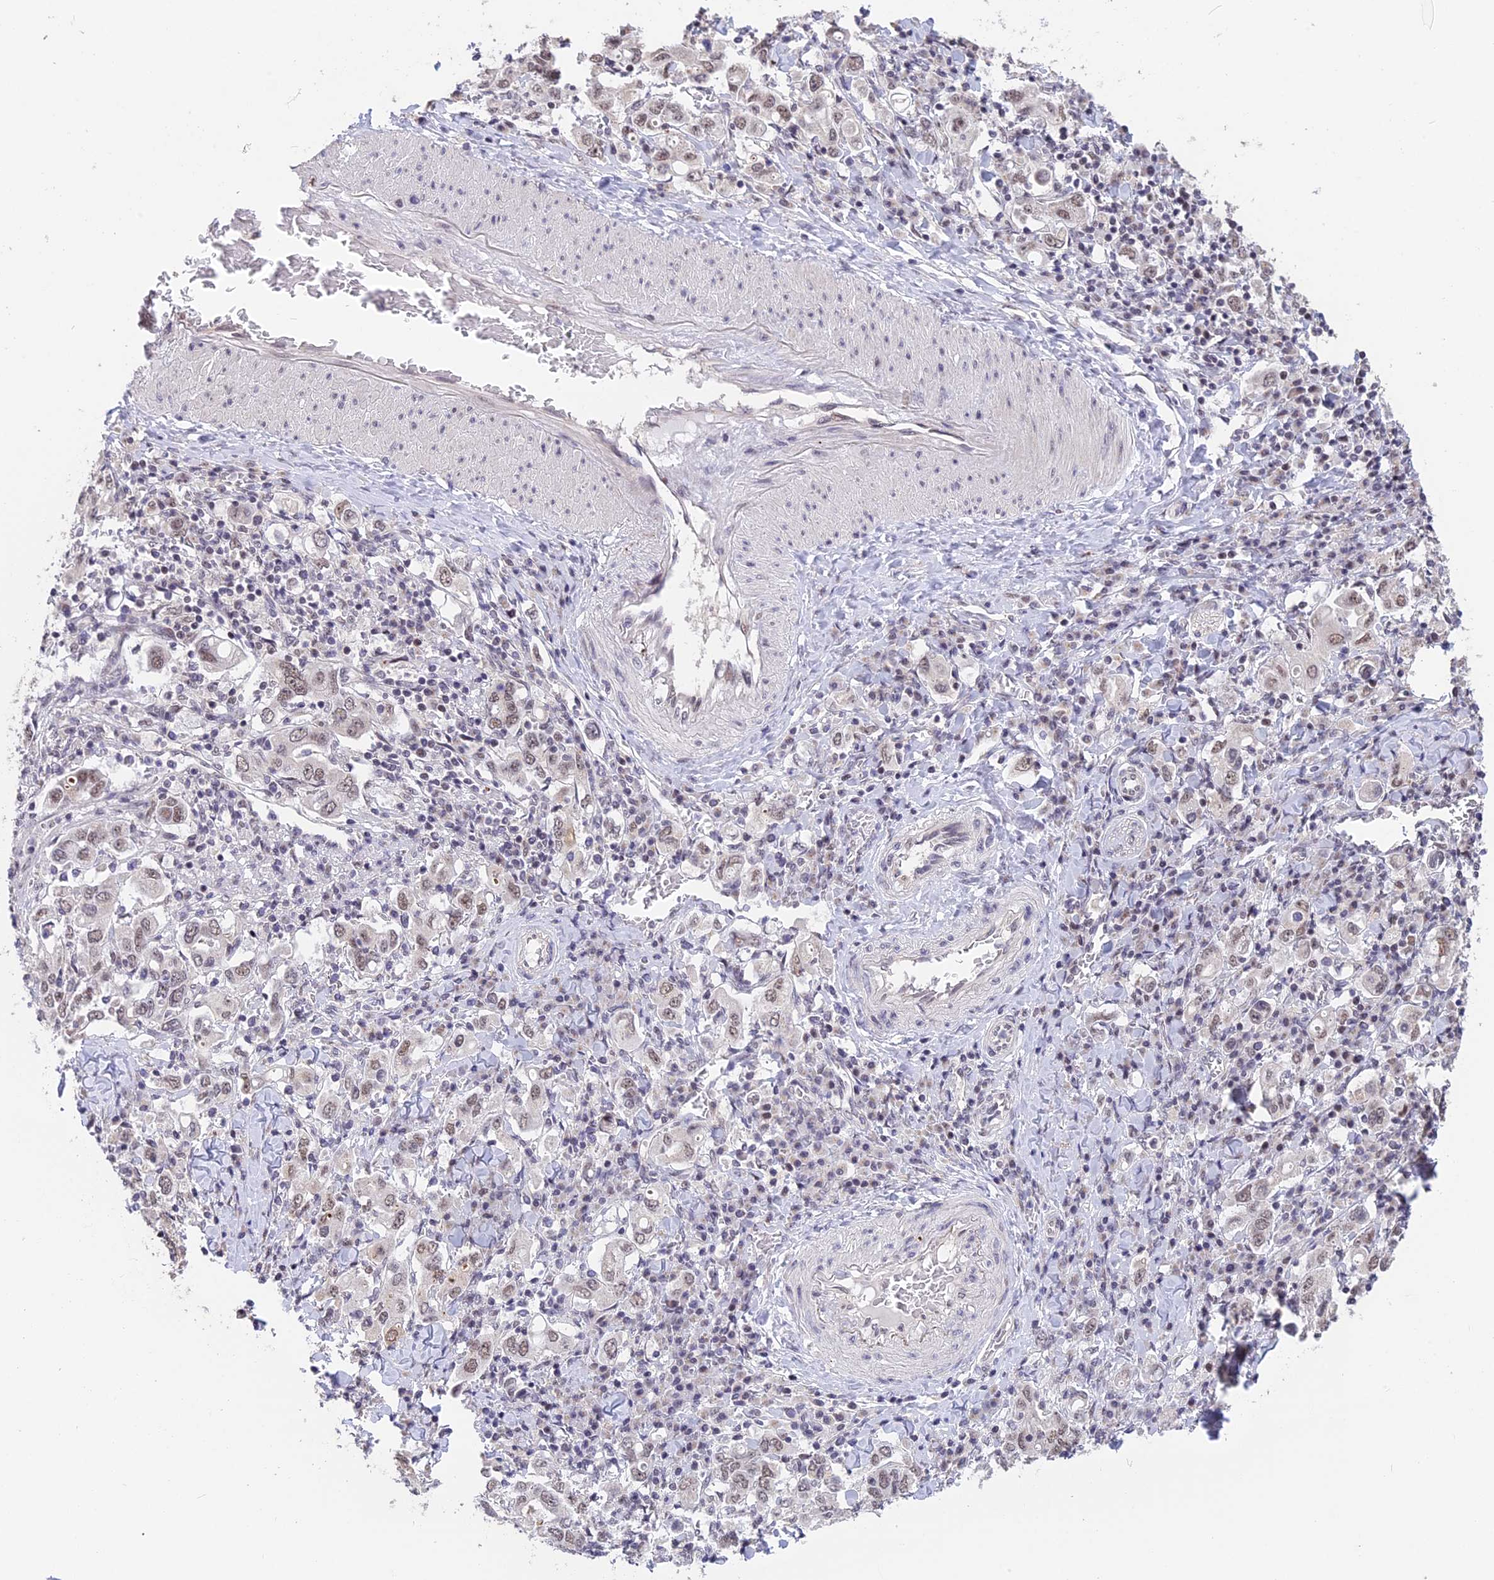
{"staining": {"intensity": "weak", "quantity": ">75%", "location": "nuclear"}, "tissue": "stomach cancer", "cell_type": "Tumor cells", "image_type": "cancer", "snomed": [{"axis": "morphology", "description": "Adenocarcinoma, NOS"}, {"axis": "topography", "description": "Stomach, upper"}], "caption": "Stomach cancer (adenocarcinoma) stained with a brown dye exhibits weak nuclear positive staining in approximately >75% of tumor cells.", "gene": "POLR2C", "patient": {"sex": "male", "age": 62}}